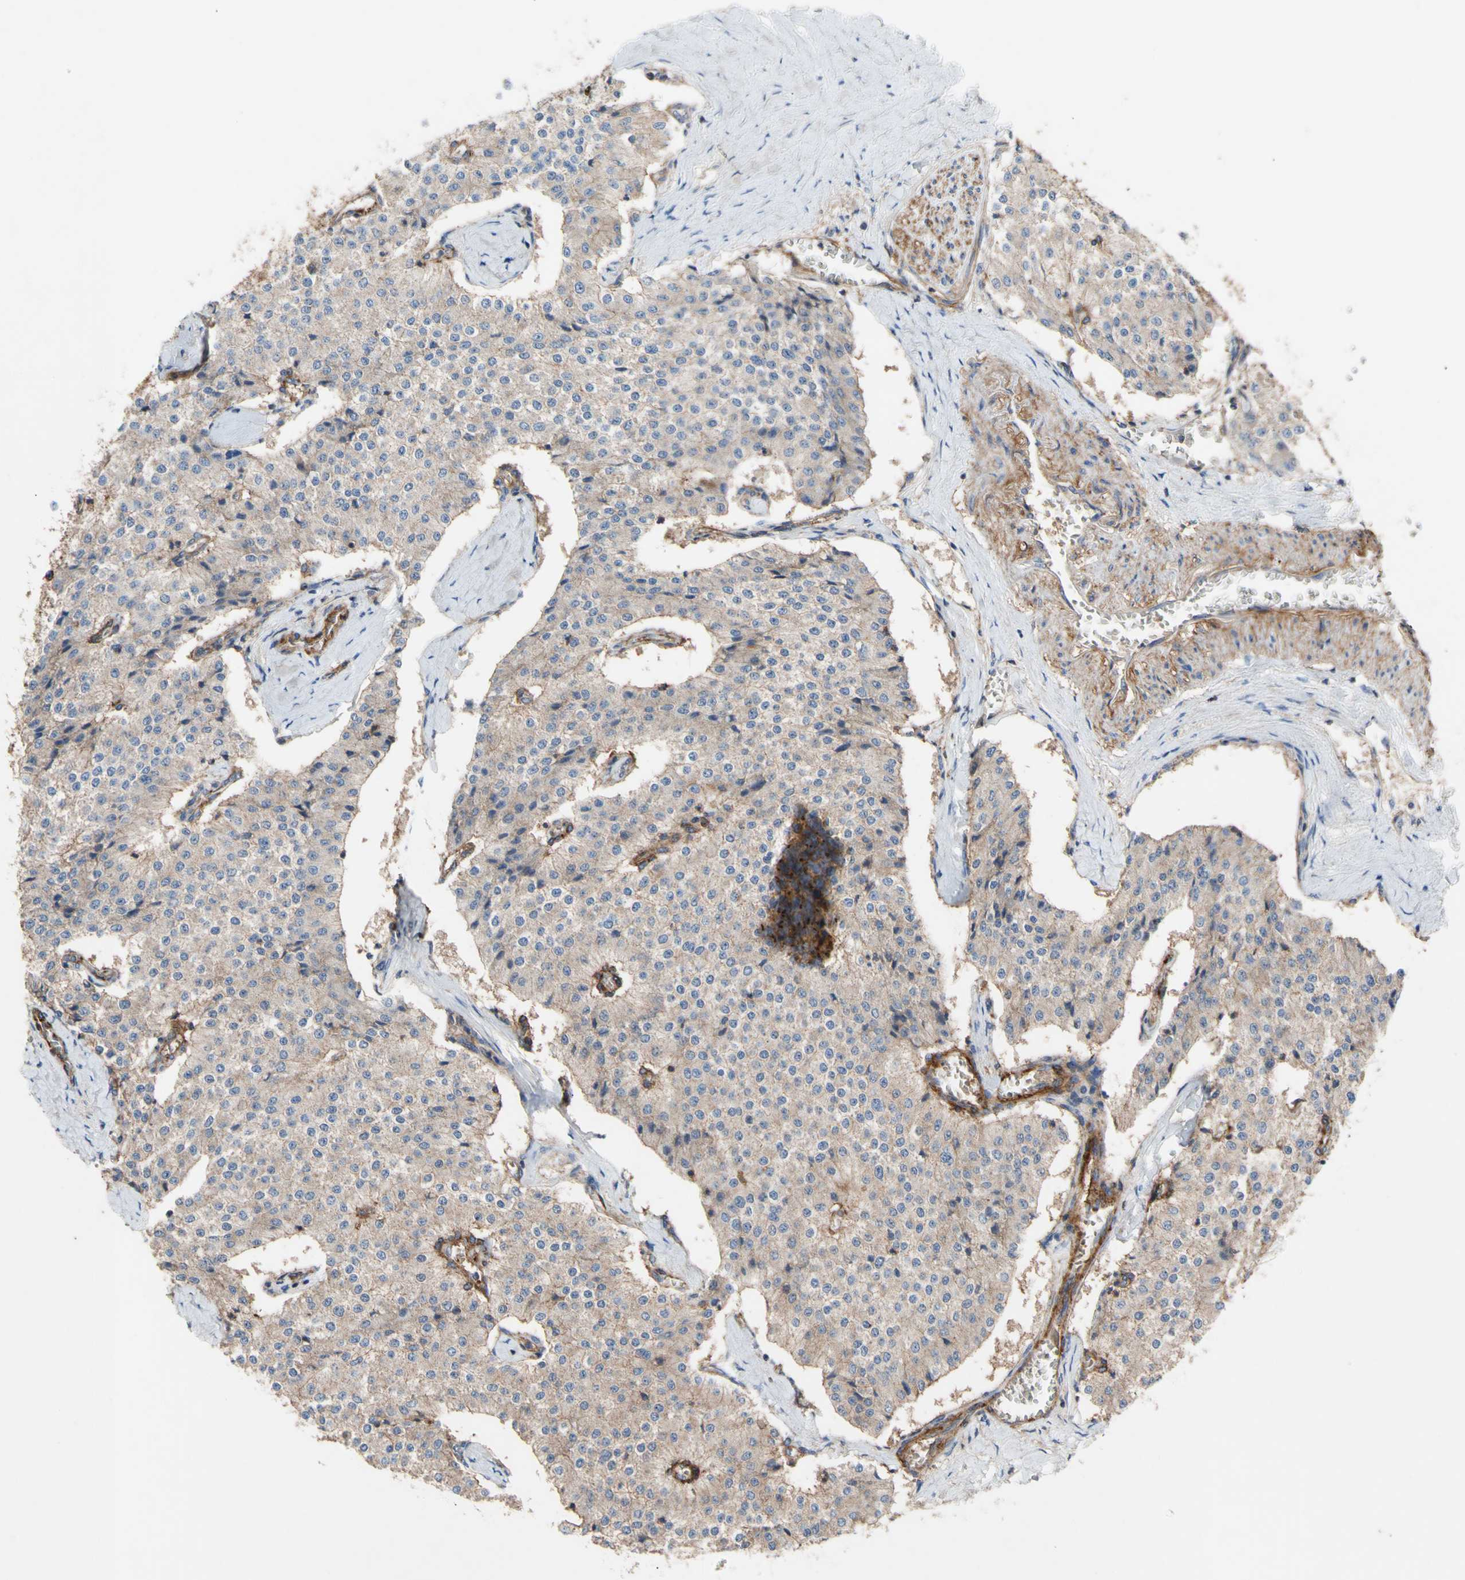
{"staining": {"intensity": "weak", "quantity": "25%-75%", "location": "cytoplasmic/membranous"}, "tissue": "carcinoid", "cell_type": "Tumor cells", "image_type": "cancer", "snomed": [{"axis": "morphology", "description": "Carcinoid, malignant, NOS"}, {"axis": "topography", "description": "Colon"}], "caption": "Human malignant carcinoid stained with a protein marker exhibits weak staining in tumor cells.", "gene": "ATP2A3", "patient": {"sex": "female", "age": 52}}